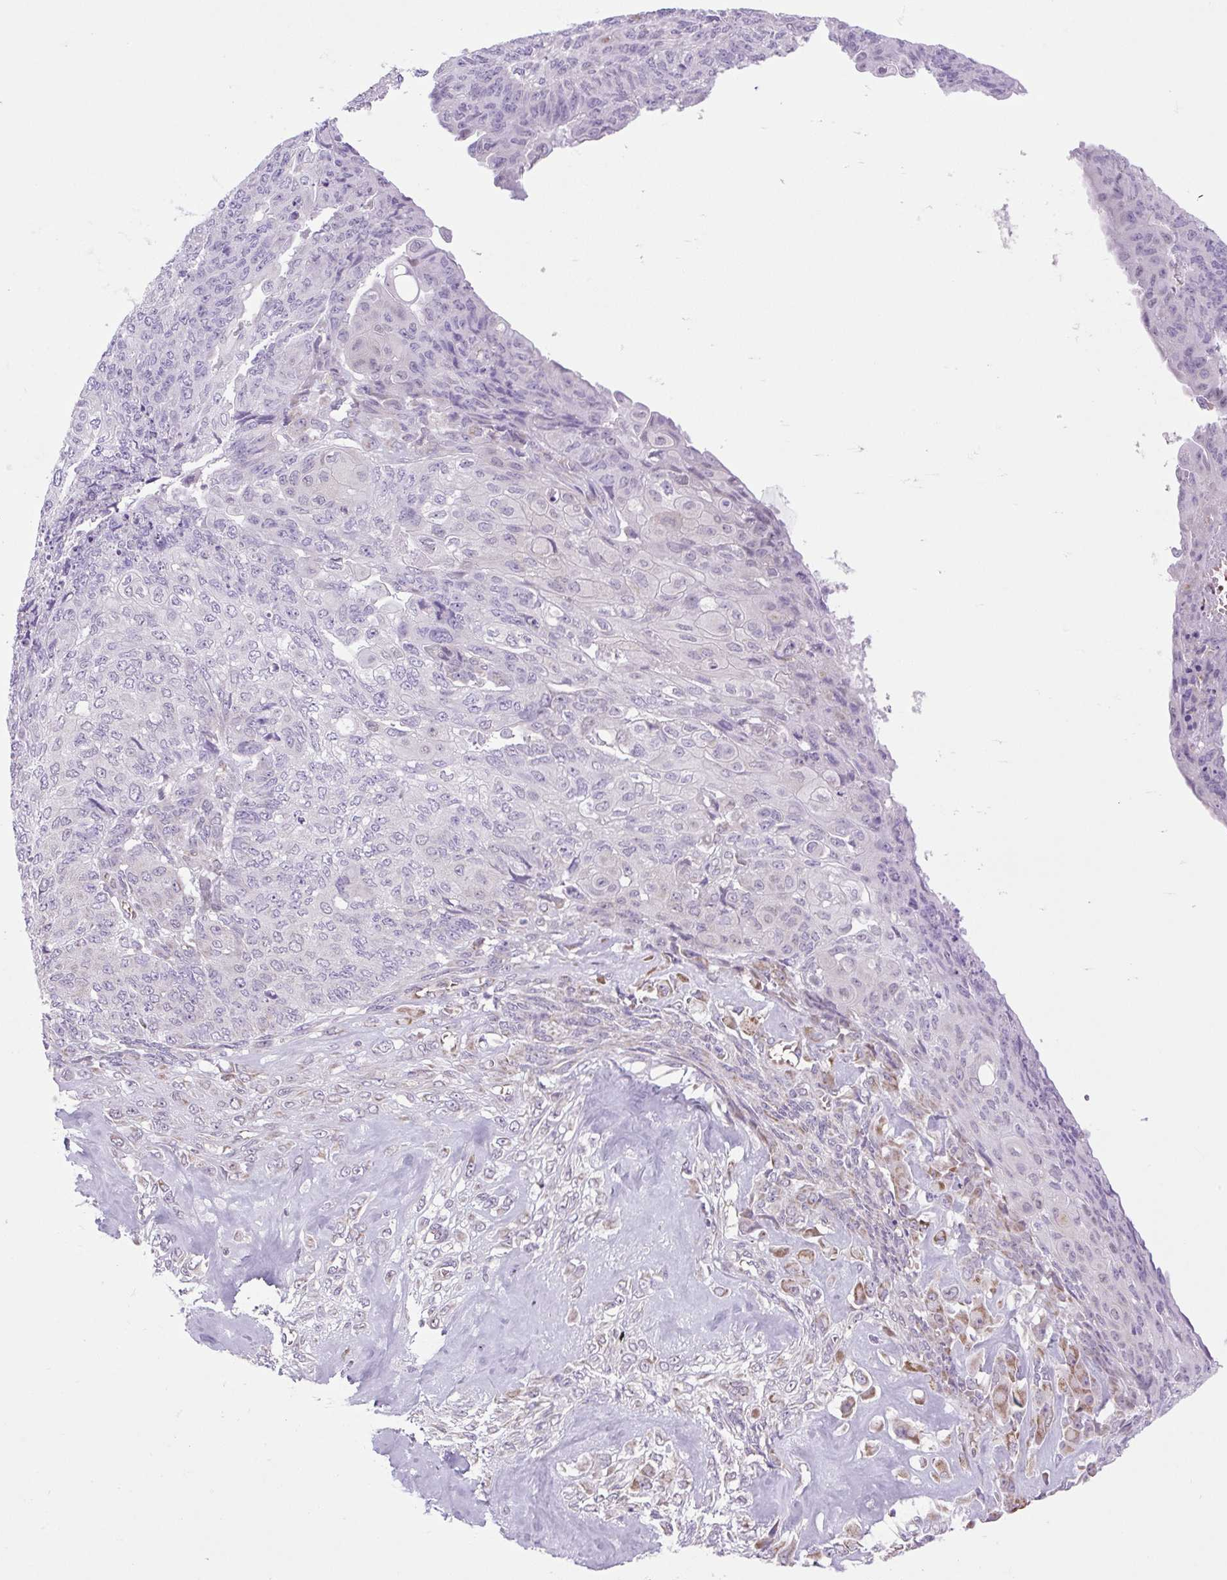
{"staining": {"intensity": "negative", "quantity": "none", "location": "none"}, "tissue": "endometrial cancer", "cell_type": "Tumor cells", "image_type": "cancer", "snomed": [{"axis": "morphology", "description": "Adenocarcinoma, NOS"}, {"axis": "topography", "description": "Endometrium"}], "caption": "This is an IHC photomicrograph of human endometrial cancer. There is no positivity in tumor cells.", "gene": "SCO2", "patient": {"sex": "female", "age": 32}}